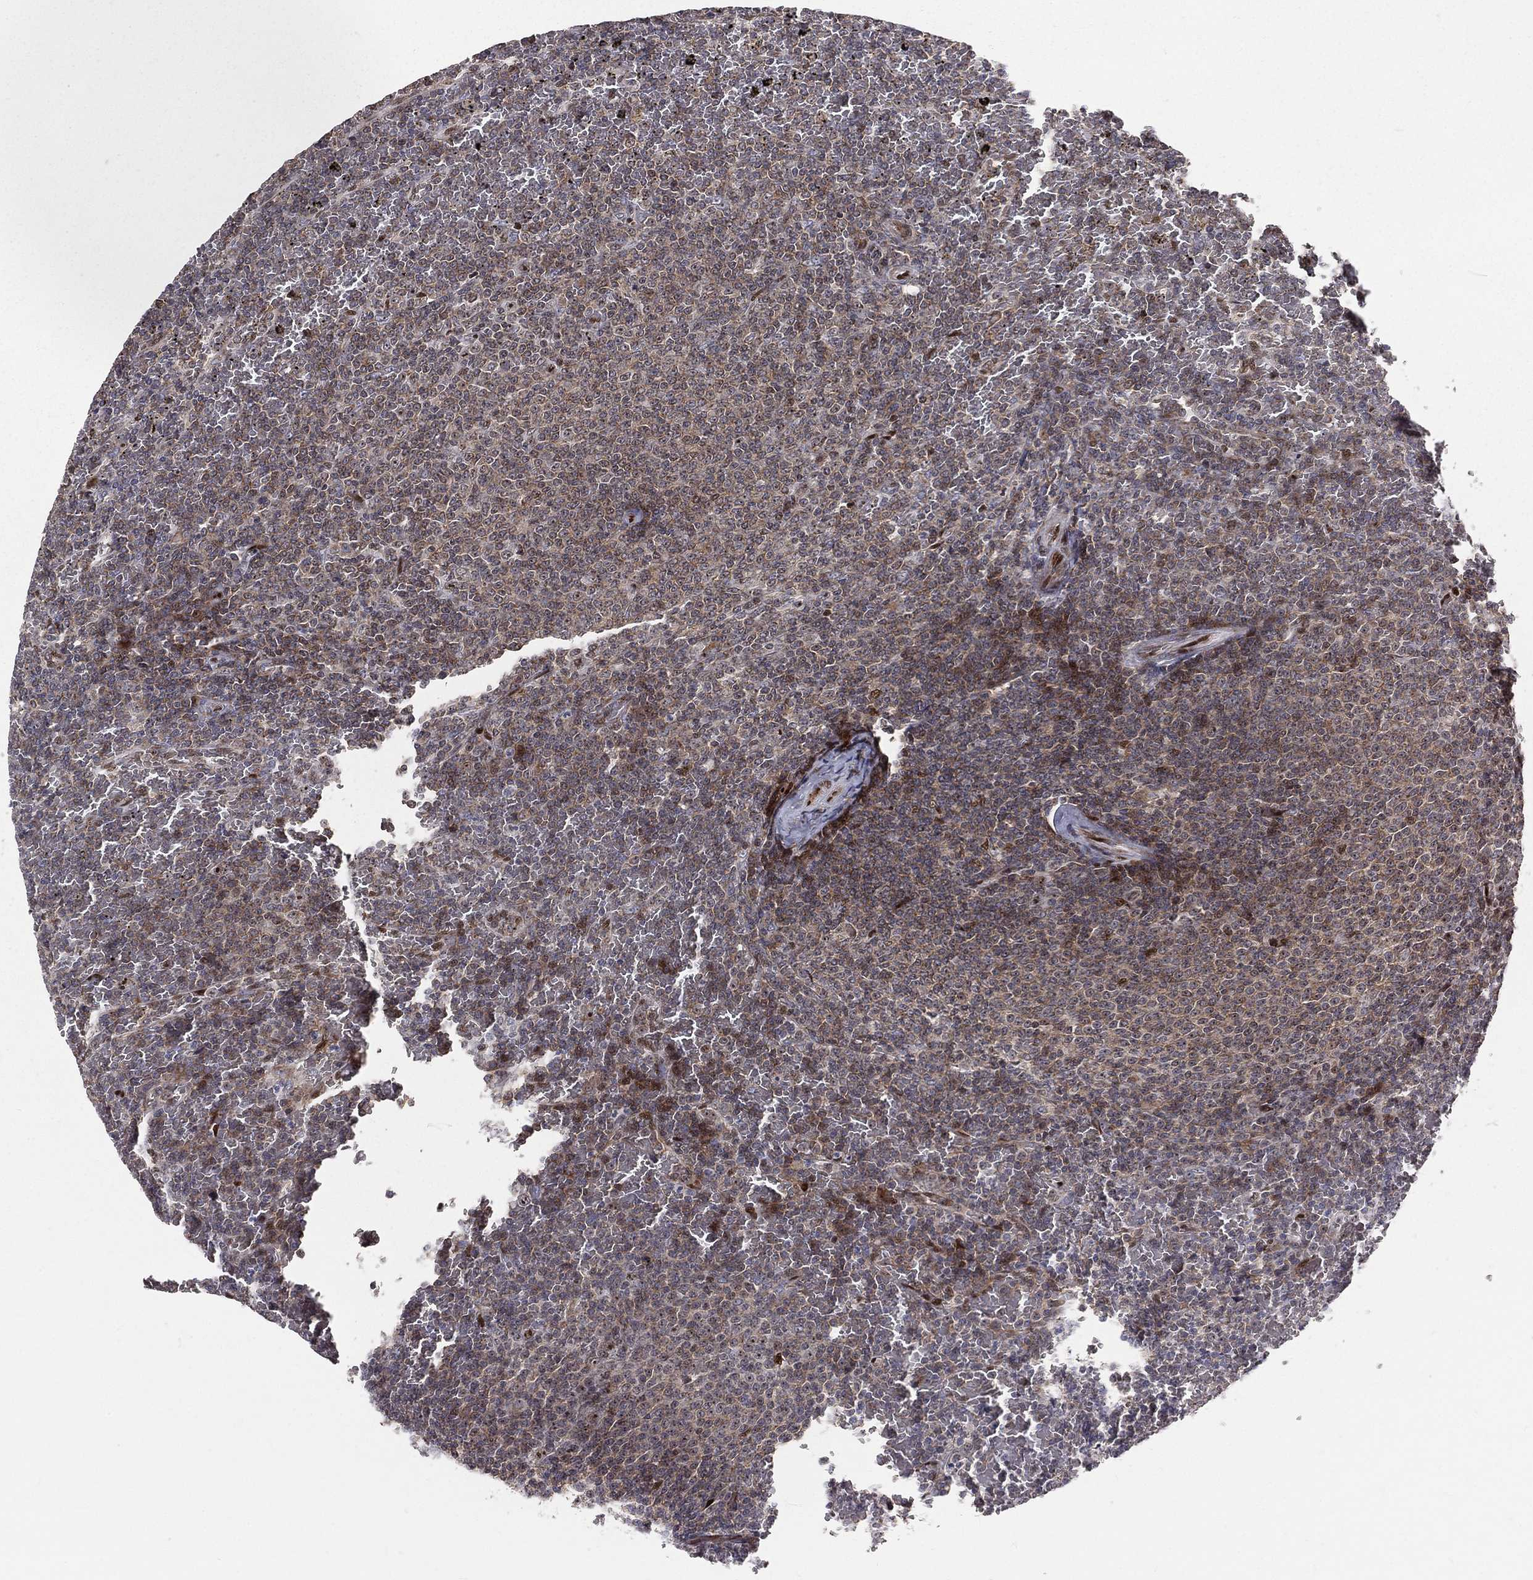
{"staining": {"intensity": "moderate", "quantity": "<25%", "location": "cytoplasmic/membranous"}, "tissue": "lymphoma", "cell_type": "Tumor cells", "image_type": "cancer", "snomed": [{"axis": "morphology", "description": "Malignant lymphoma, non-Hodgkin's type, Low grade"}, {"axis": "topography", "description": "Spleen"}], "caption": "Lymphoma stained for a protein (brown) exhibits moderate cytoplasmic/membranous positive expression in approximately <25% of tumor cells.", "gene": "ZEB1", "patient": {"sex": "female", "age": 77}}